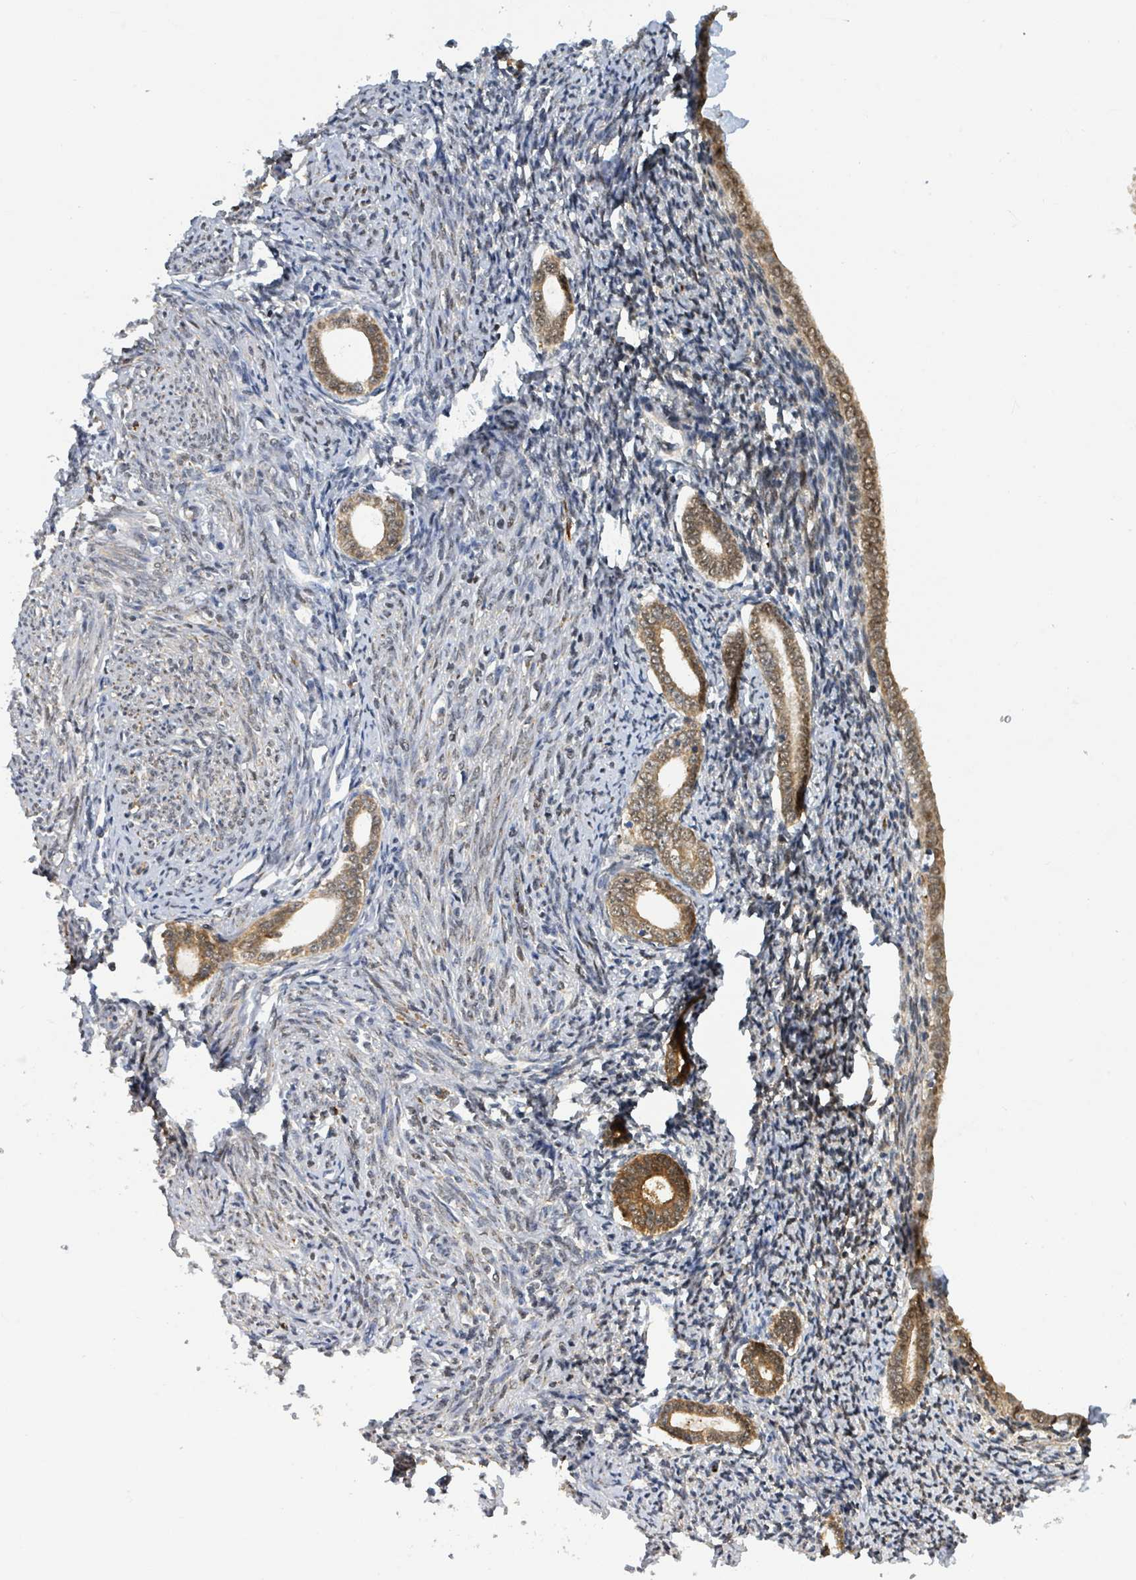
{"staining": {"intensity": "moderate", "quantity": ">75%", "location": "cytoplasmic/membranous,nuclear"}, "tissue": "endometrium", "cell_type": "Cells in endometrial stroma", "image_type": "normal", "snomed": [{"axis": "morphology", "description": "Normal tissue, NOS"}, {"axis": "topography", "description": "Endometrium"}], "caption": "Cells in endometrial stroma show moderate cytoplasmic/membranous,nuclear expression in about >75% of cells in normal endometrium.", "gene": "PSMB7", "patient": {"sex": "female", "age": 63}}